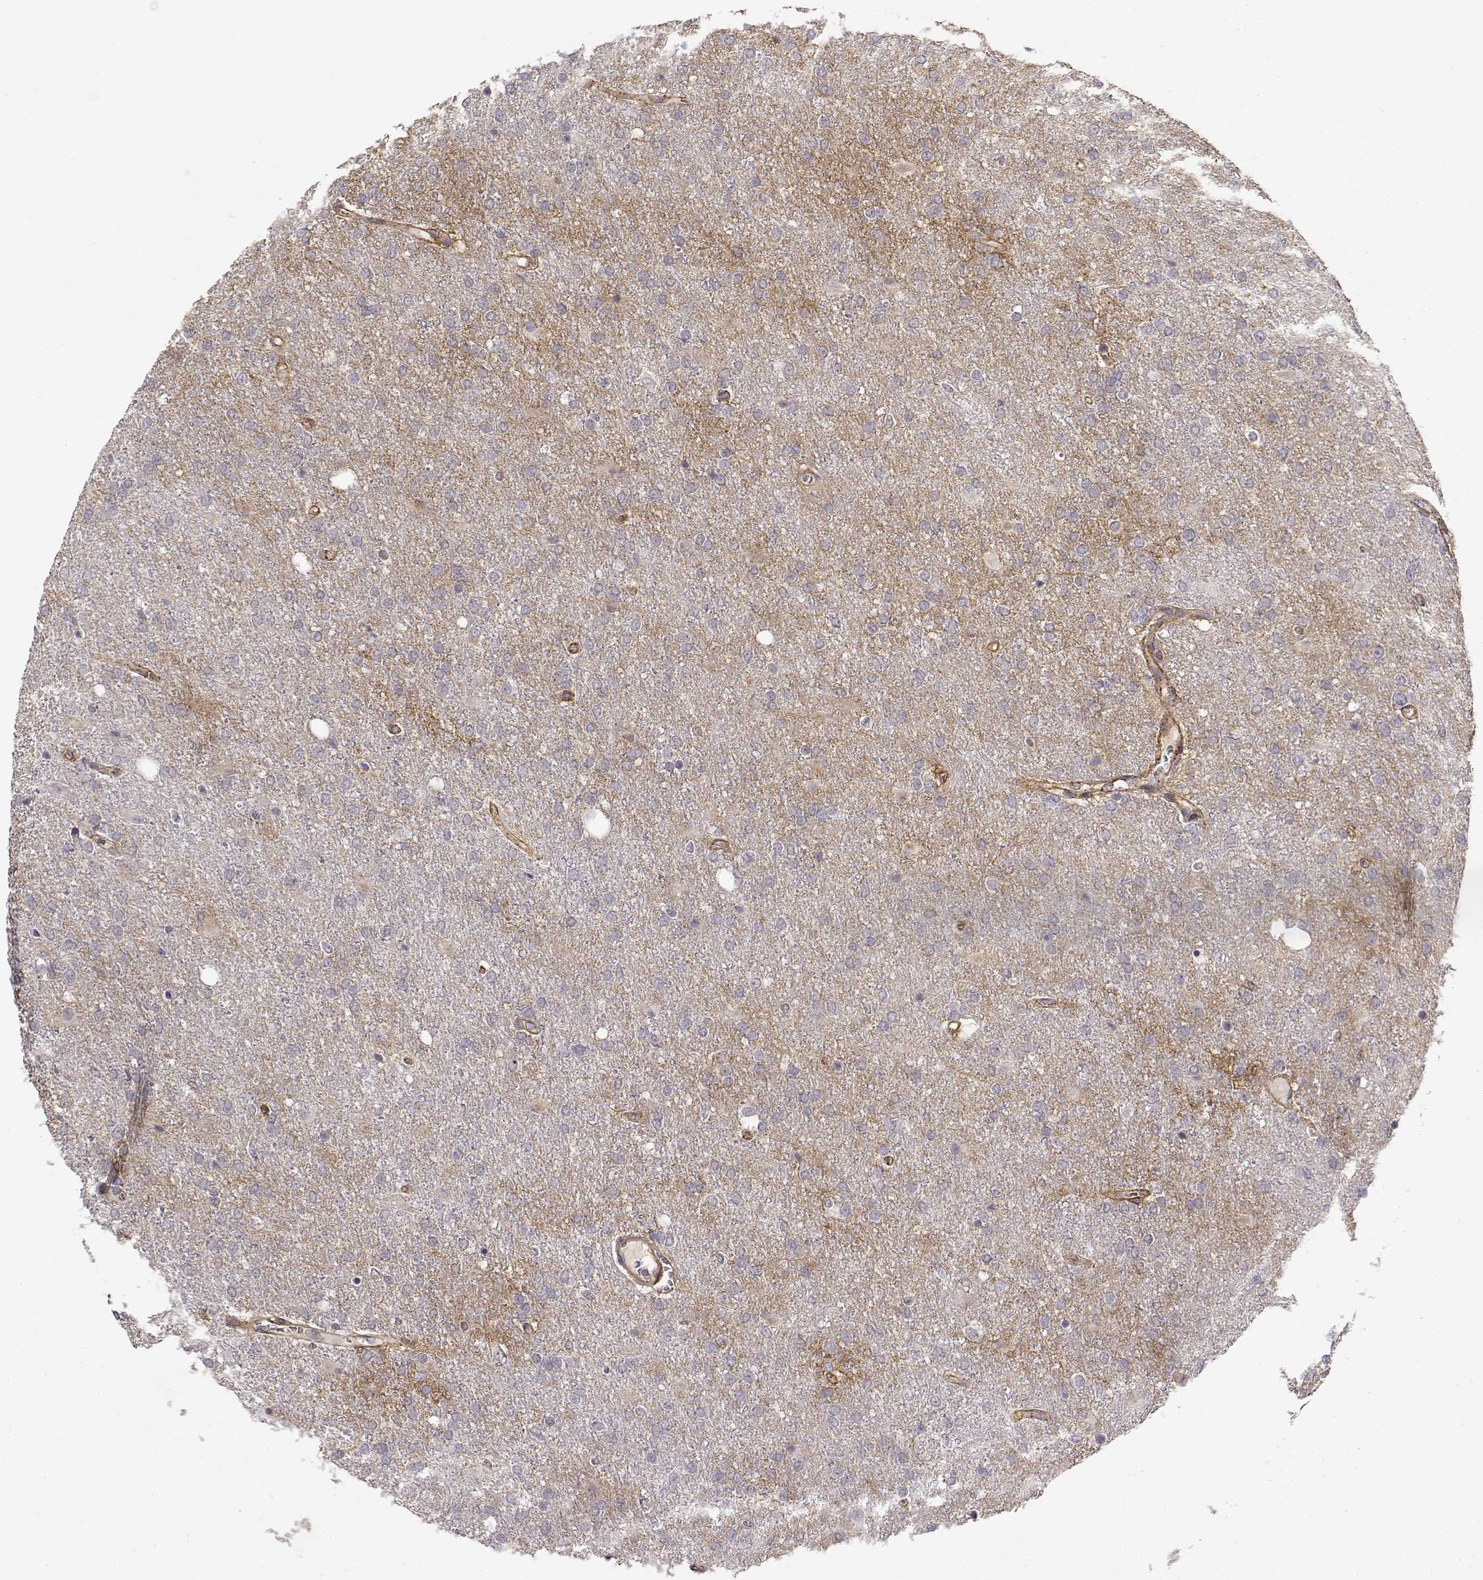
{"staining": {"intensity": "moderate", "quantity": "<25%", "location": "cytoplasmic/membranous"}, "tissue": "glioma", "cell_type": "Tumor cells", "image_type": "cancer", "snomed": [{"axis": "morphology", "description": "Glioma, malignant, High grade"}, {"axis": "topography", "description": "Cerebral cortex"}], "caption": "Immunohistochemistry staining of malignant high-grade glioma, which displays low levels of moderate cytoplasmic/membranous positivity in approximately <25% of tumor cells indicating moderate cytoplasmic/membranous protein expression. The staining was performed using DAB (brown) for protein detection and nuclei were counterstained in hematoxylin (blue).", "gene": "IFITM1", "patient": {"sex": "male", "age": 70}}